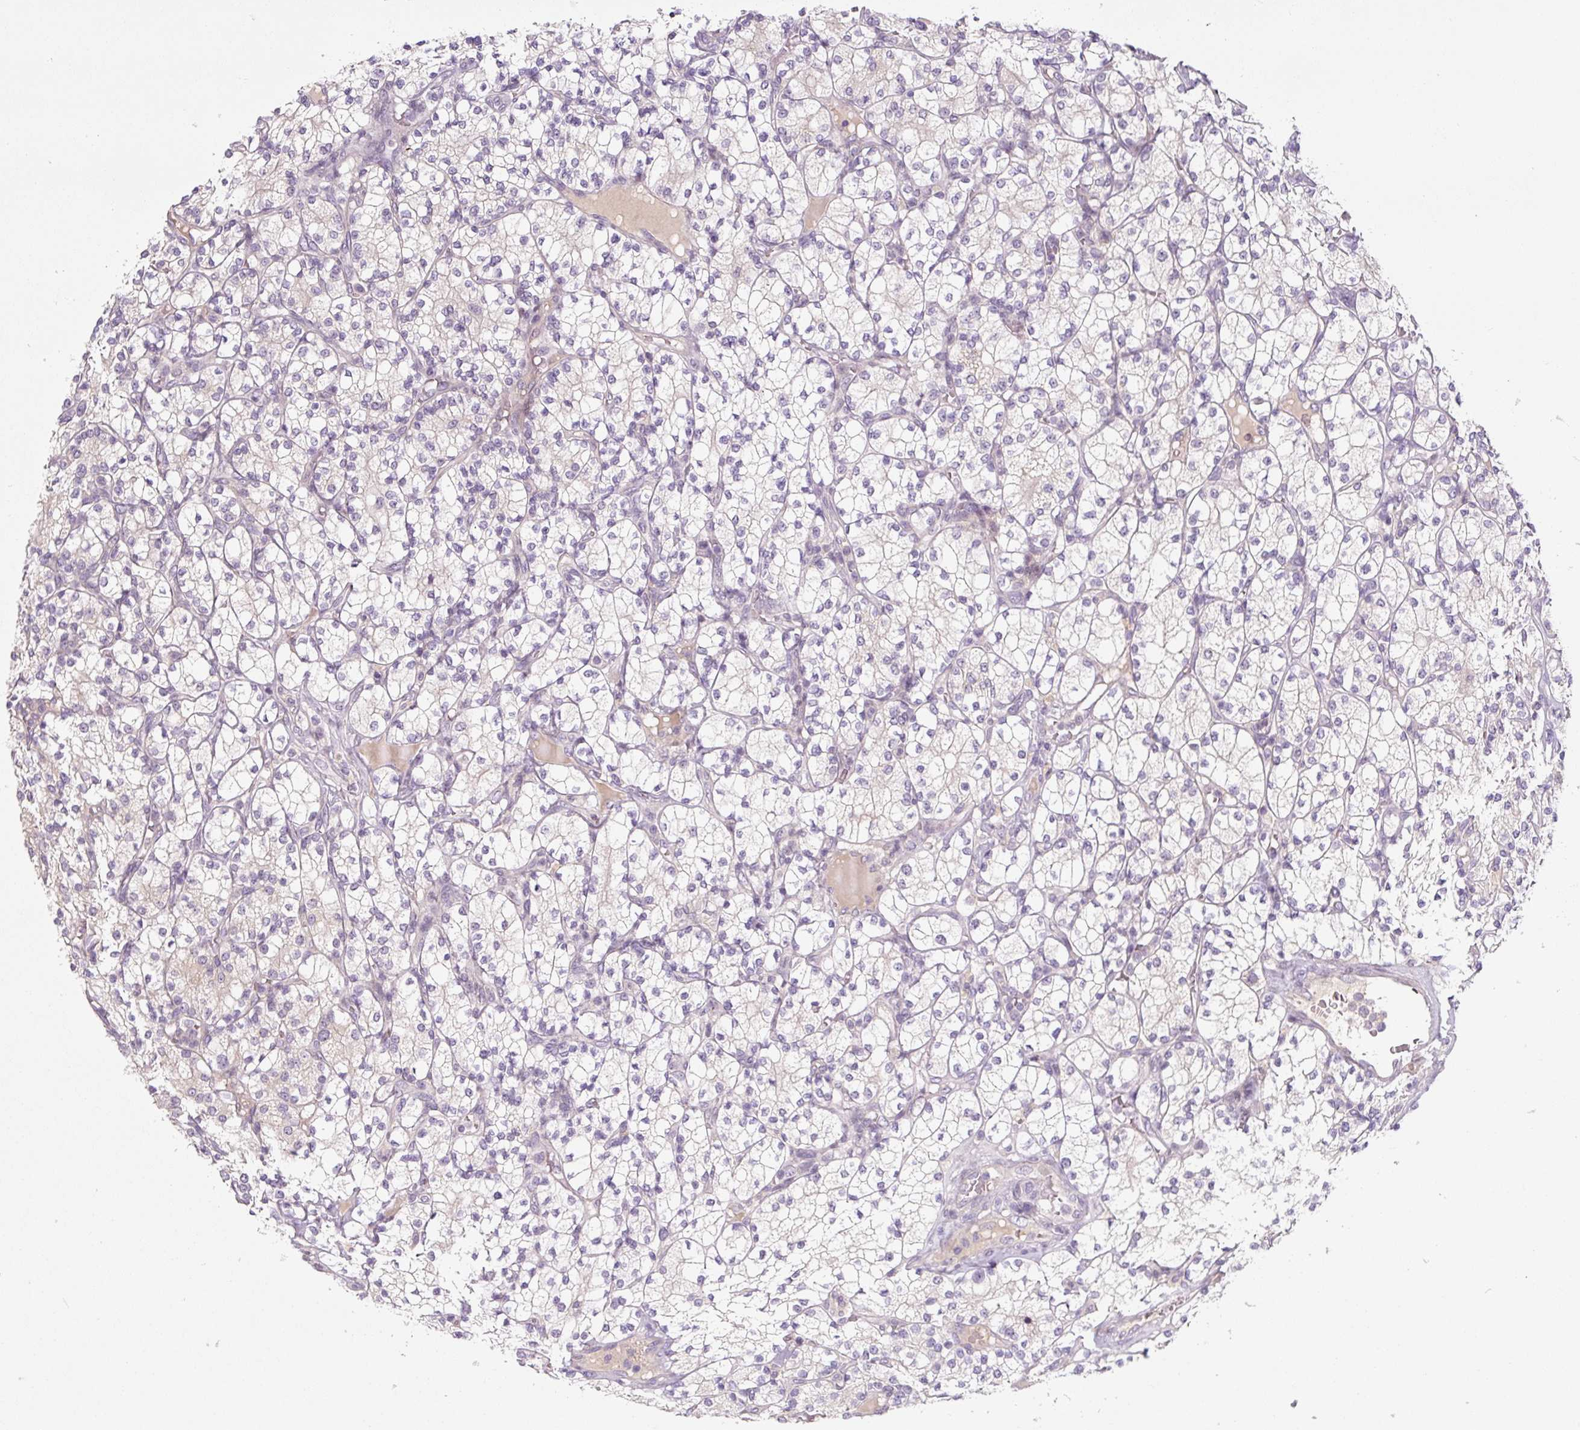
{"staining": {"intensity": "negative", "quantity": "none", "location": "none"}, "tissue": "renal cancer", "cell_type": "Tumor cells", "image_type": "cancer", "snomed": [{"axis": "morphology", "description": "Adenocarcinoma, NOS"}, {"axis": "topography", "description": "Kidney"}], "caption": "The micrograph displays no significant expression in tumor cells of adenocarcinoma (renal).", "gene": "YIF1B", "patient": {"sex": "male", "age": 77}}